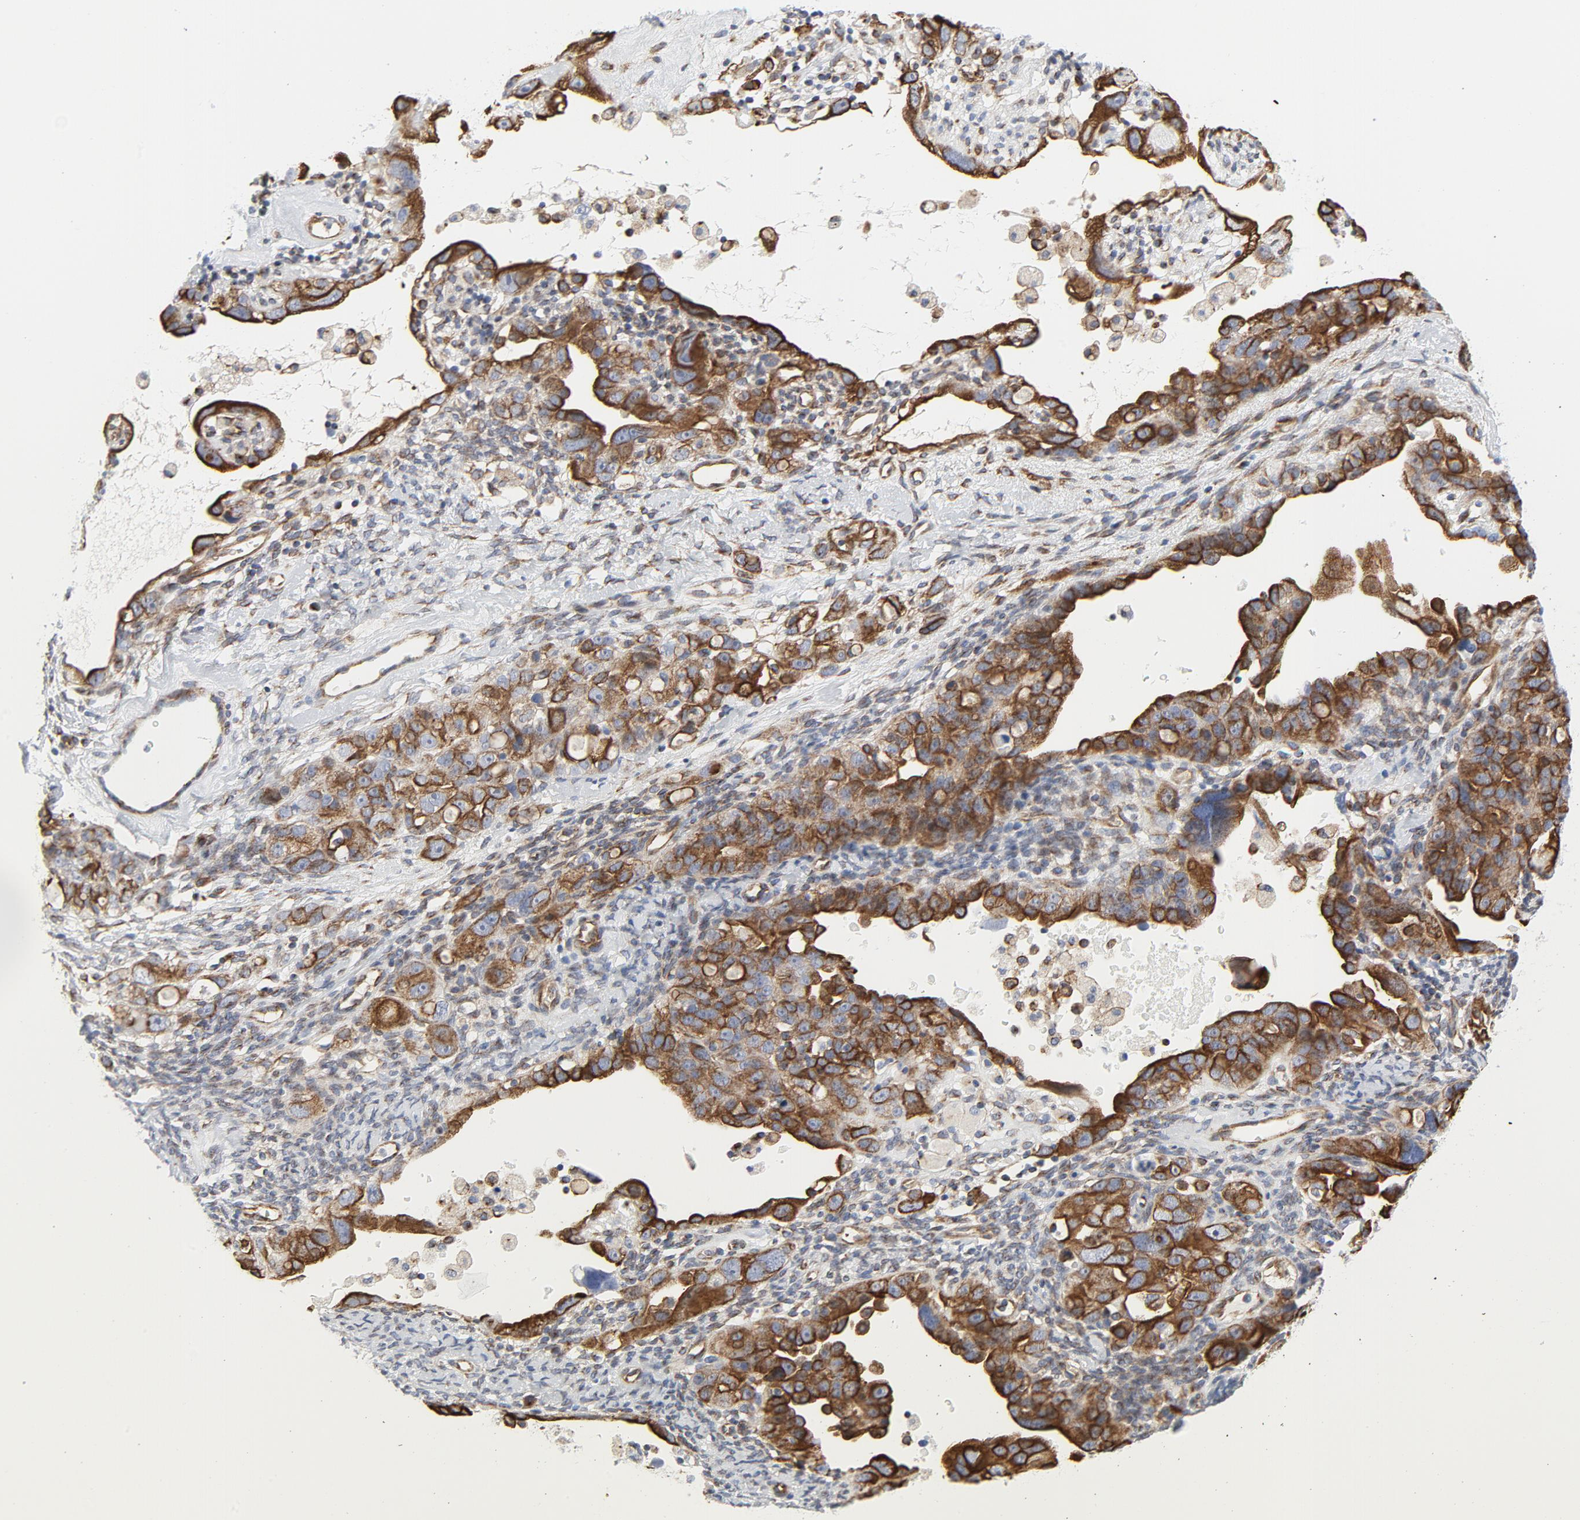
{"staining": {"intensity": "strong", "quantity": ">75%", "location": "cytoplasmic/membranous"}, "tissue": "ovarian cancer", "cell_type": "Tumor cells", "image_type": "cancer", "snomed": [{"axis": "morphology", "description": "Cystadenocarcinoma, serous, NOS"}, {"axis": "topography", "description": "Ovary"}], "caption": "Protein expression analysis of human ovarian serous cystadenocarcinoma reveals strong cytoplasmic/membranous staining in approximately >75% of tumor cells.", "gene": "TUBB1", "patient": {"sex": "female", "age": 66}}